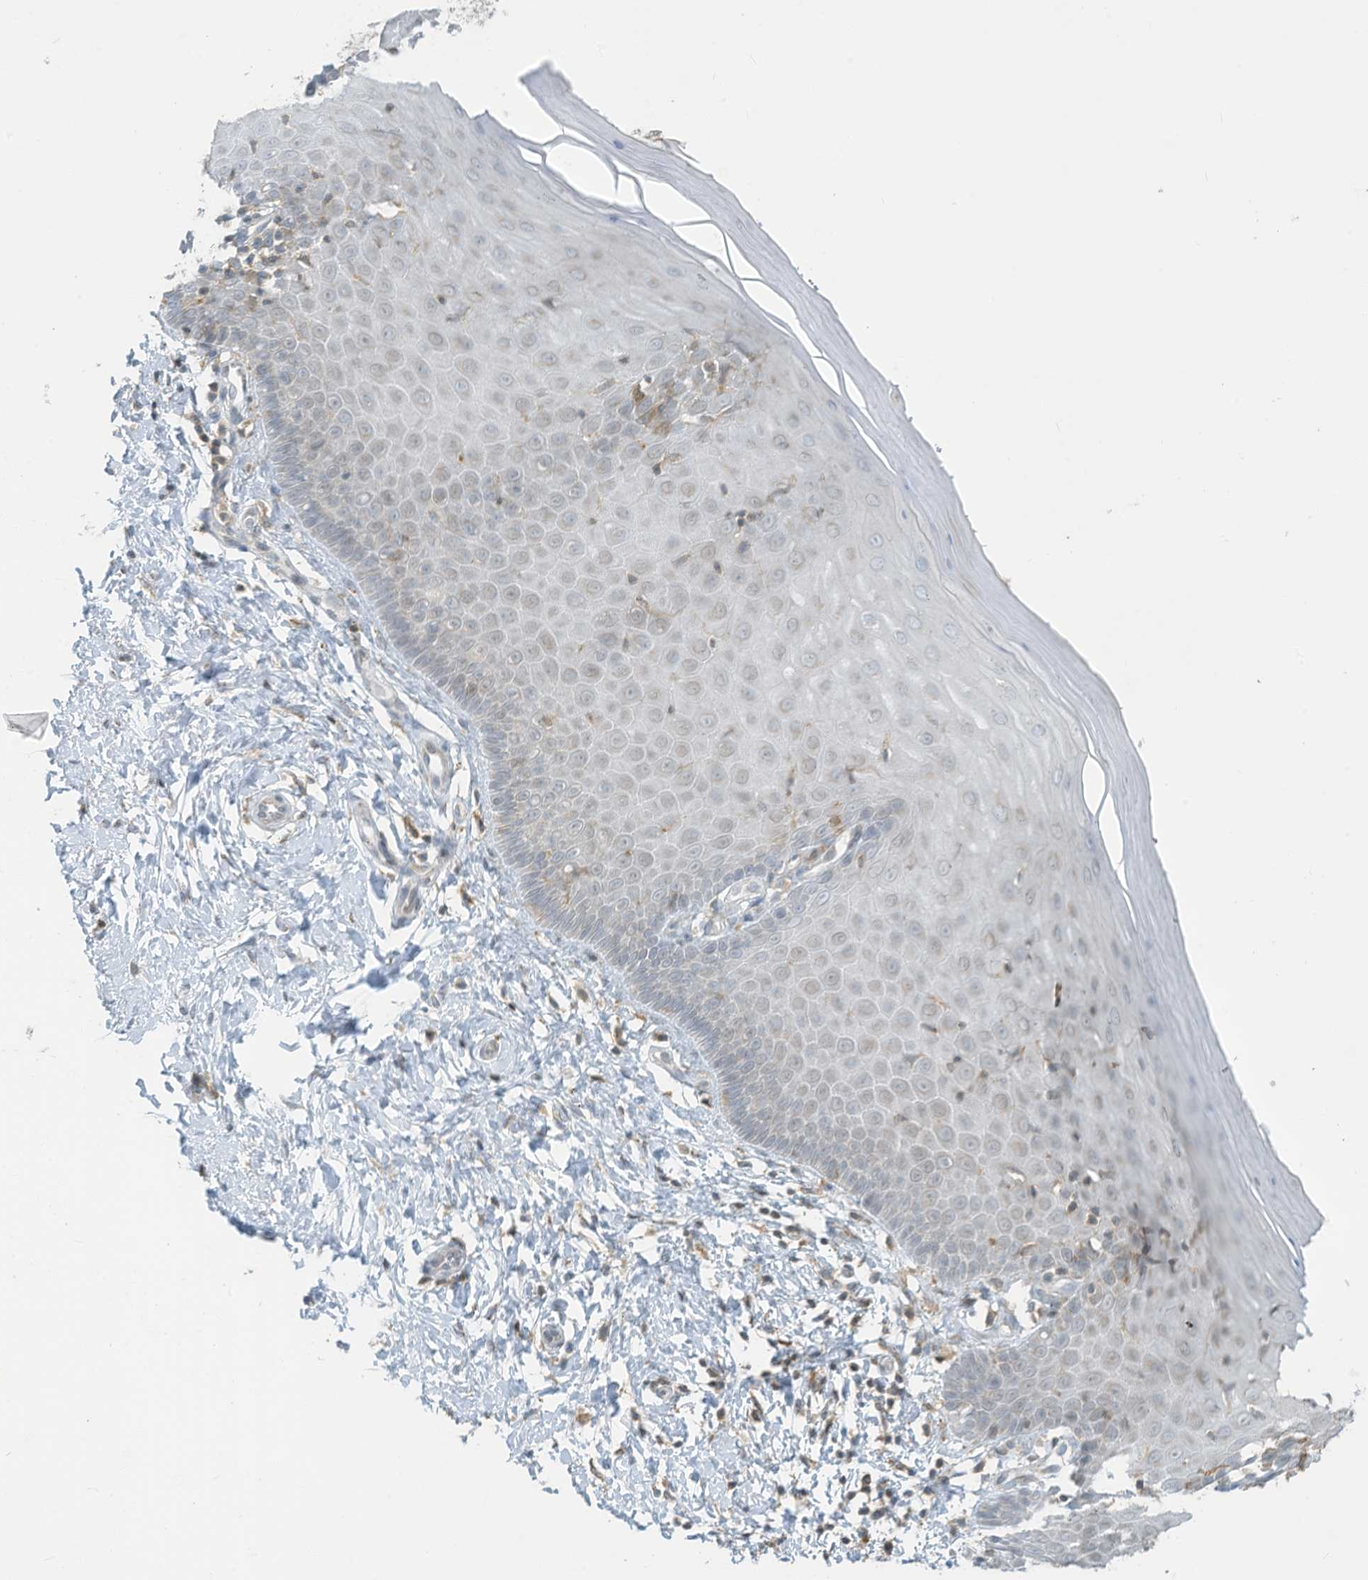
{"staining": {"intensity": "weak", "quantity": "25%-75%", "location": "cytoplasmic/membranous"}, "tissue": "cervix", "cell_type": "Glandular cells", "image_type": "normal", "snomed": [{"axis": "morphology", "description": "Normal tissue, NOS"}, {"axis": "topography", "description": "Cervix"}], "caption": "Brown immunohistochemical staining in normal cervix reveals weak cytoplasmic/membranous positivity in approximately 25%-75% of glandular cells. The protein of interest is stained brown, and the nuclei are stained in blue (DAB IHC with brightfield microscopy, high magnification).", "gene": "PARVG", "patient": {"sex": "female", "age": 55}}